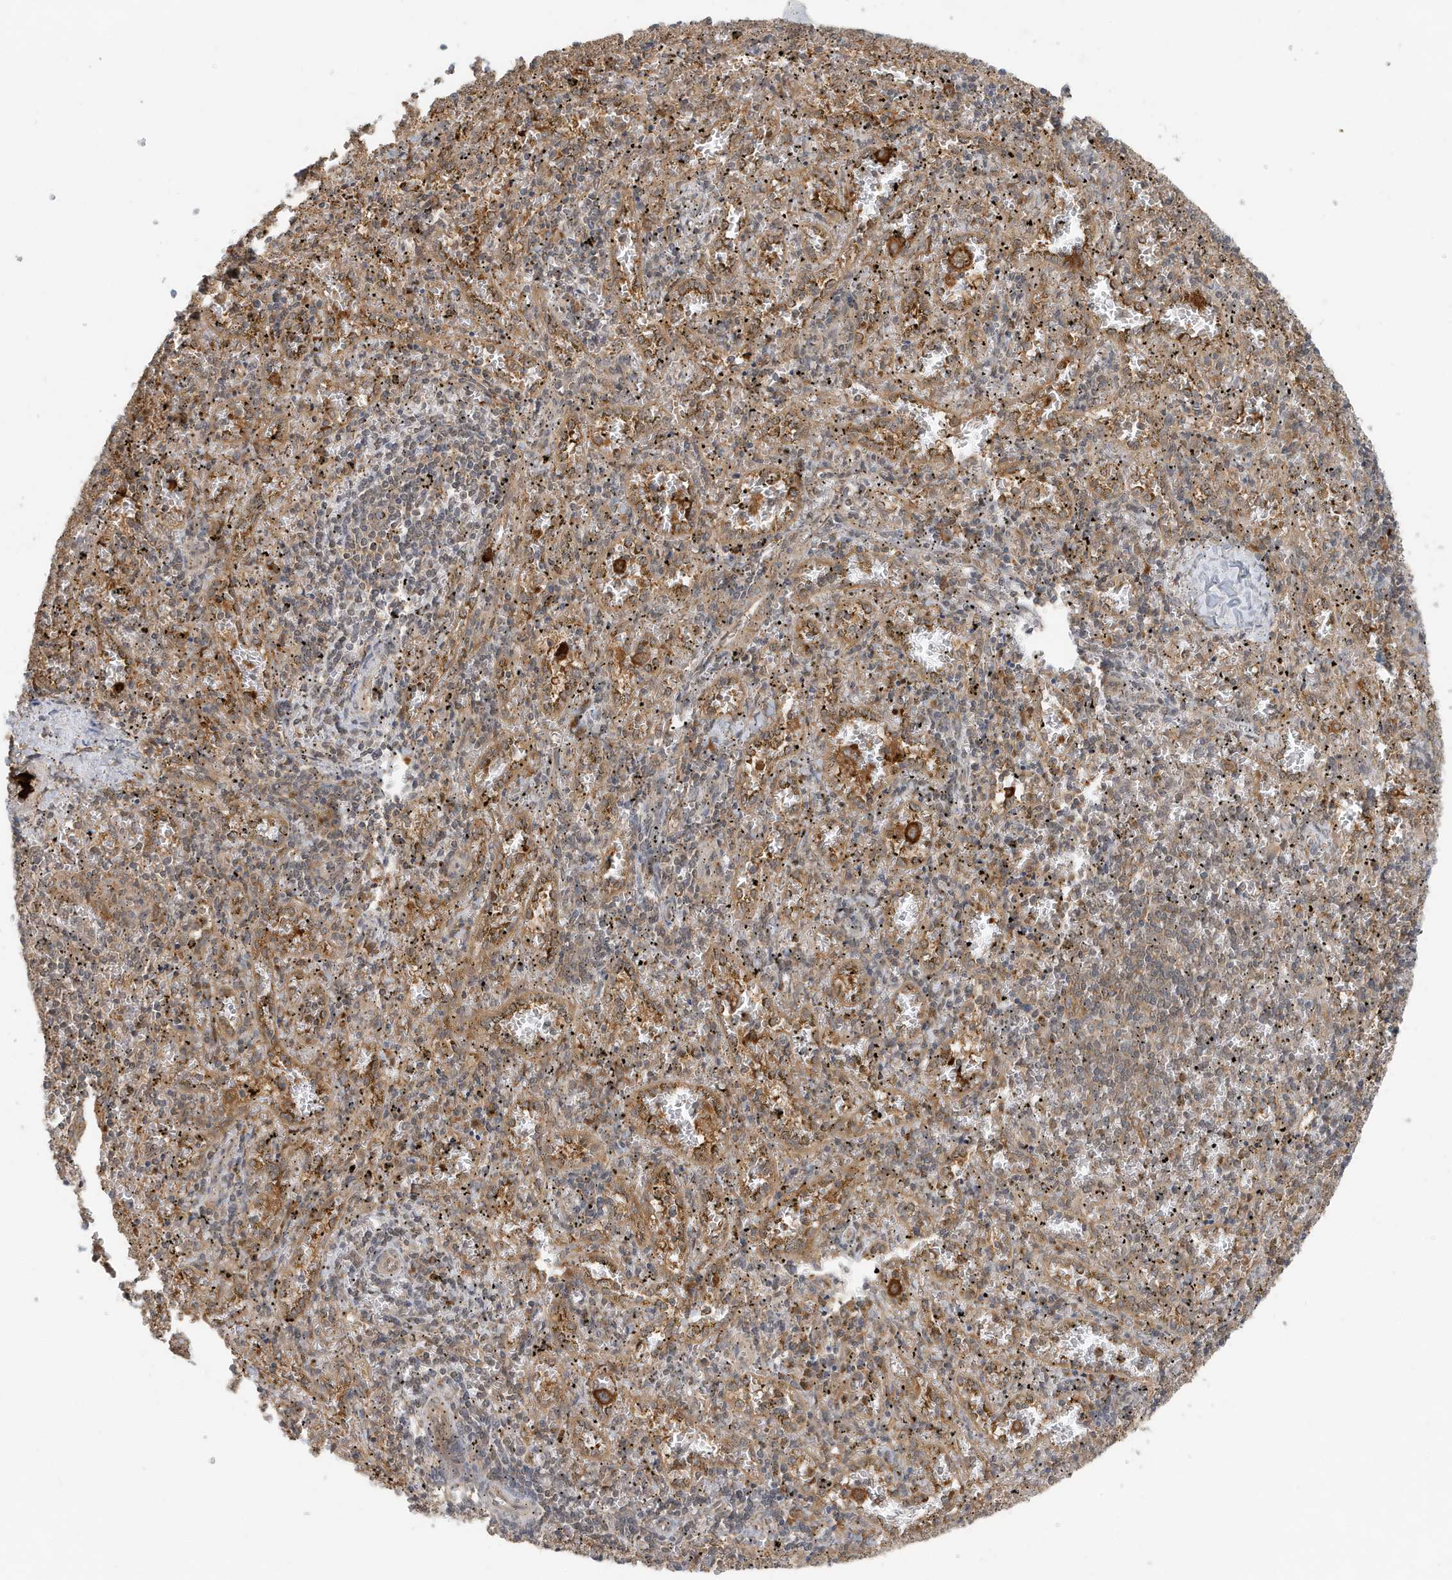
{"staining": {"intensity": "moderate", "quantity": "<25%", "location": "cytoplasmic/membranous,nuclear"}, "tissue": "spleen", "cell_type": "Cells in red pulp", "image_type": "normal", "snomed": [{"axis": "morphology", "description": "Normal tissue, NOS"}, {"axis": "topography", "description": "Spleen"}], "caption": "Spleen stained for a protein (brown) demonstrates moderate cytoplasmic/membranous,nuclear positive staining in approximately <25% of cells in red pulp.", "gene": "ABCB9", "patient": {"sex": "male", "age": 11}}